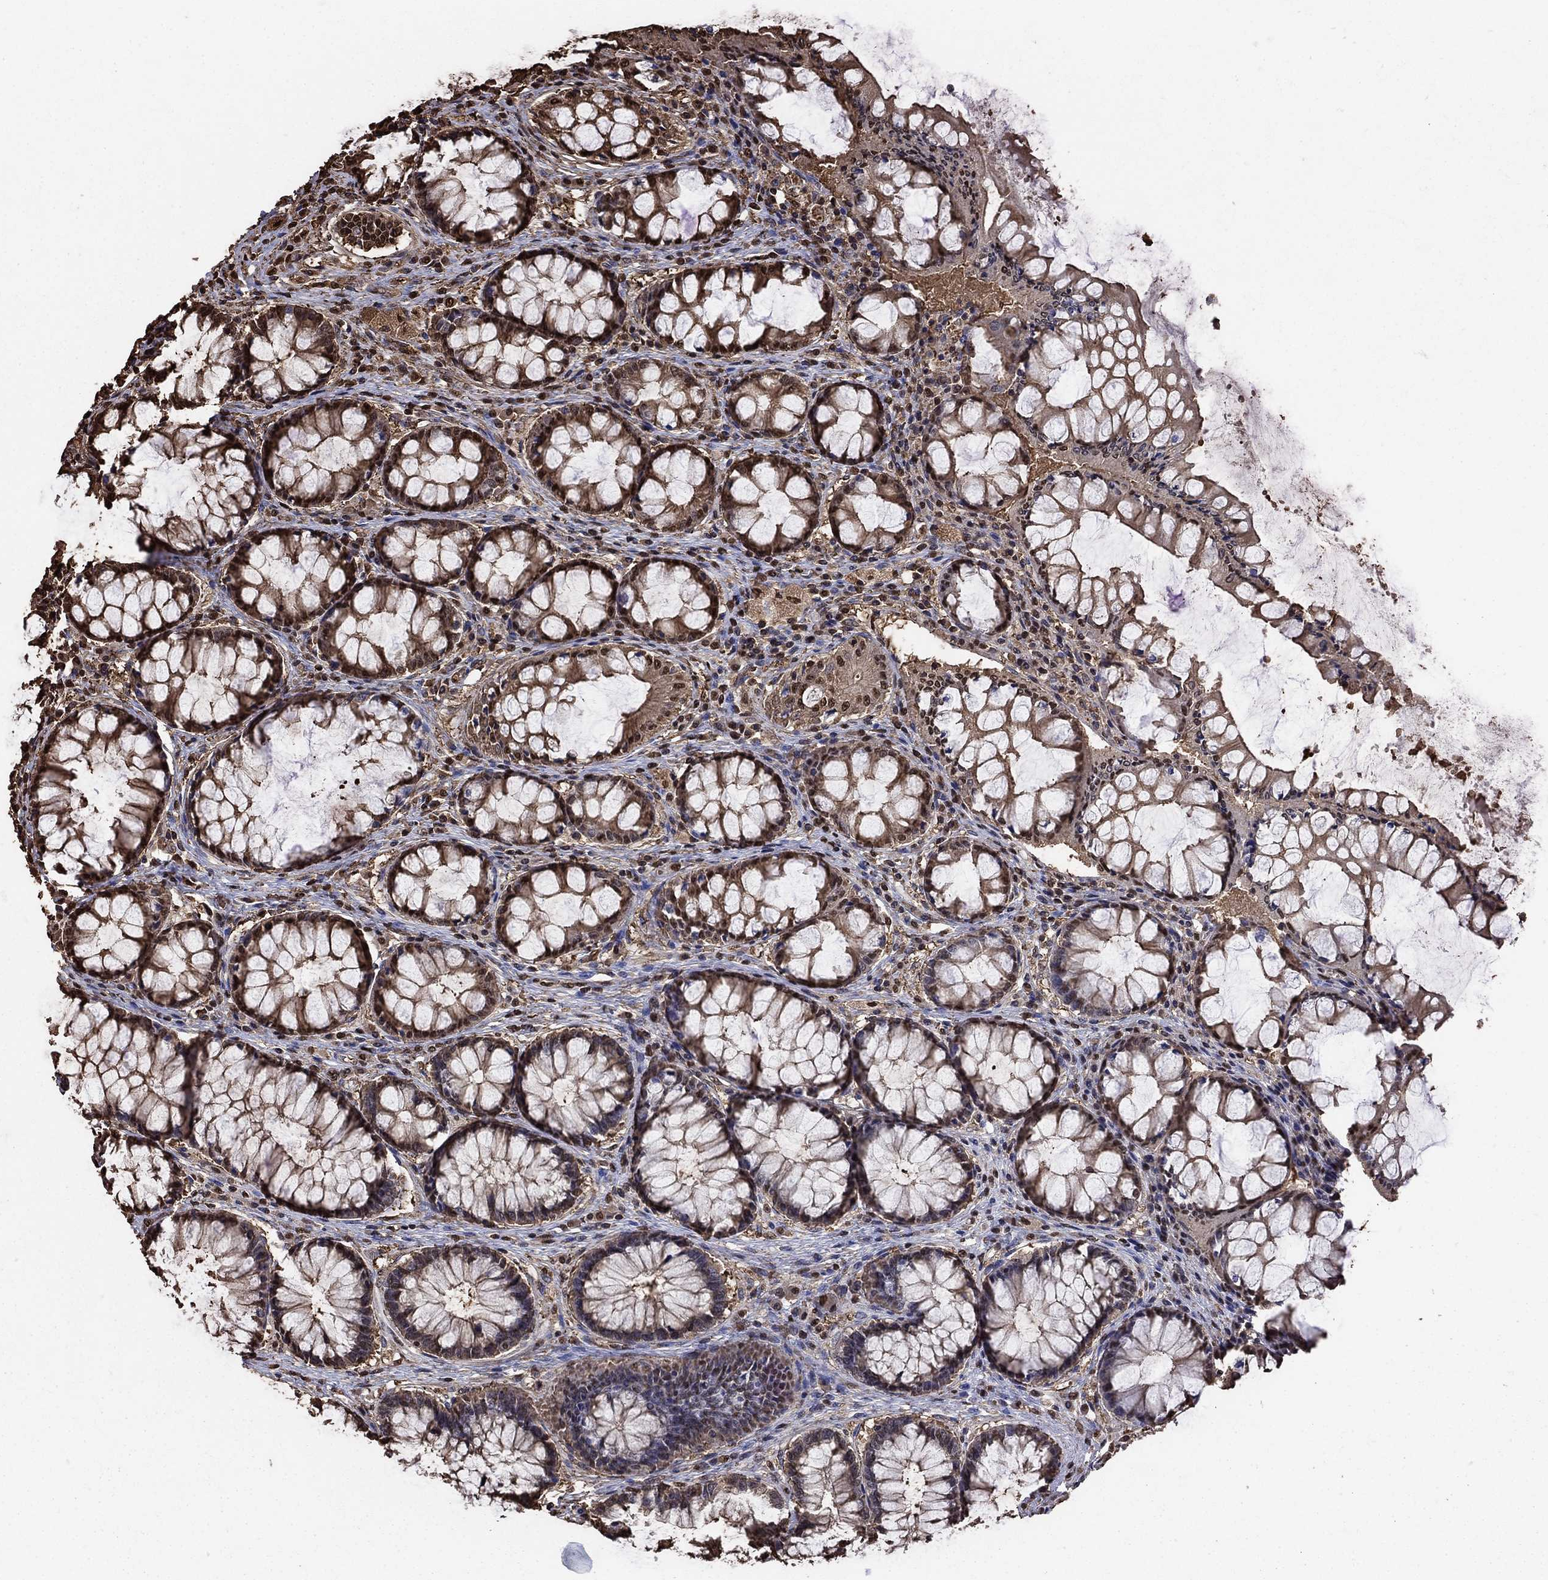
{"staining": {"intensity": "moderate", "quantity": "25%-75%", "location": "cytoplasmic/membranous"}, "tissue": "colon", "cell_type": "Endothelial cells", "image_type": "normal", "snomed": [{"axis": "morphology", "description": "Normal tissue, NOS"}, {"axis": "topography", "description": "Colon"}], "caption": "Approximately 25%-75% of endothelial cells in benign human colon display moderate cytoplasmic/membranous protein expression as visualized by brown immunohistochemical staining.", "gene": "GAPDH", "patient": {"sex": "female", "age": 65}}